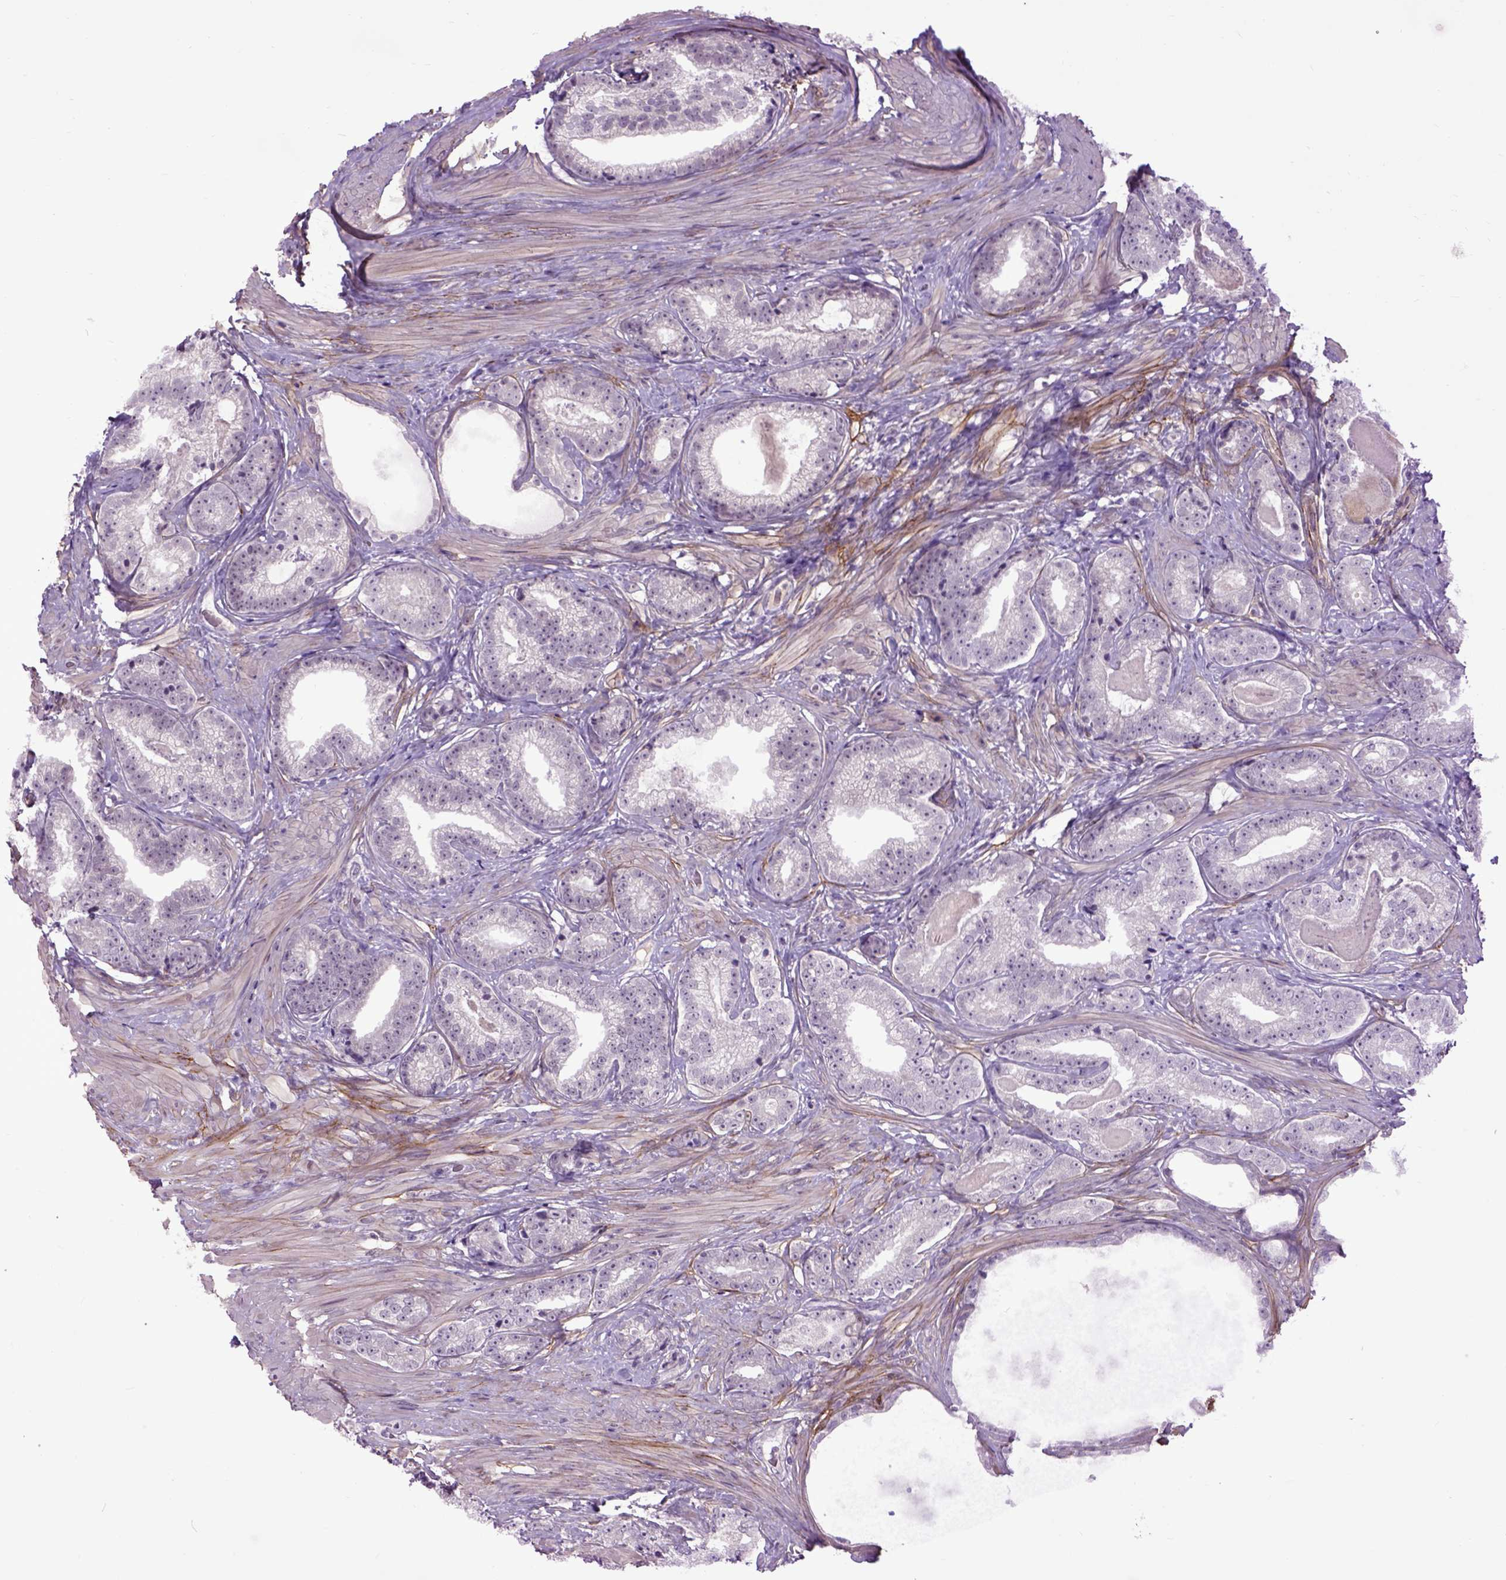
{"staining": {"intensity": "negative", "quantity": "none", "location": "none"}, "tissue": "prostate cancer", "cell_type": "Tumor cells", "image_type": "cancer", "snomed": [{"axis": "morphology", "description": "Adenocarcinoma, Low grade"}, {"axis": "topography", "description": "Prostate"}], "caption": "An immunohistochemistry micrograph of low-grade adenocarcinoma (prostate) is shown. There is no staining in tumor cells of low-grade adenocarcinoma (prostate).", "gene": "EMILIN3", "patient": {"sex": "male", "age": 61}}